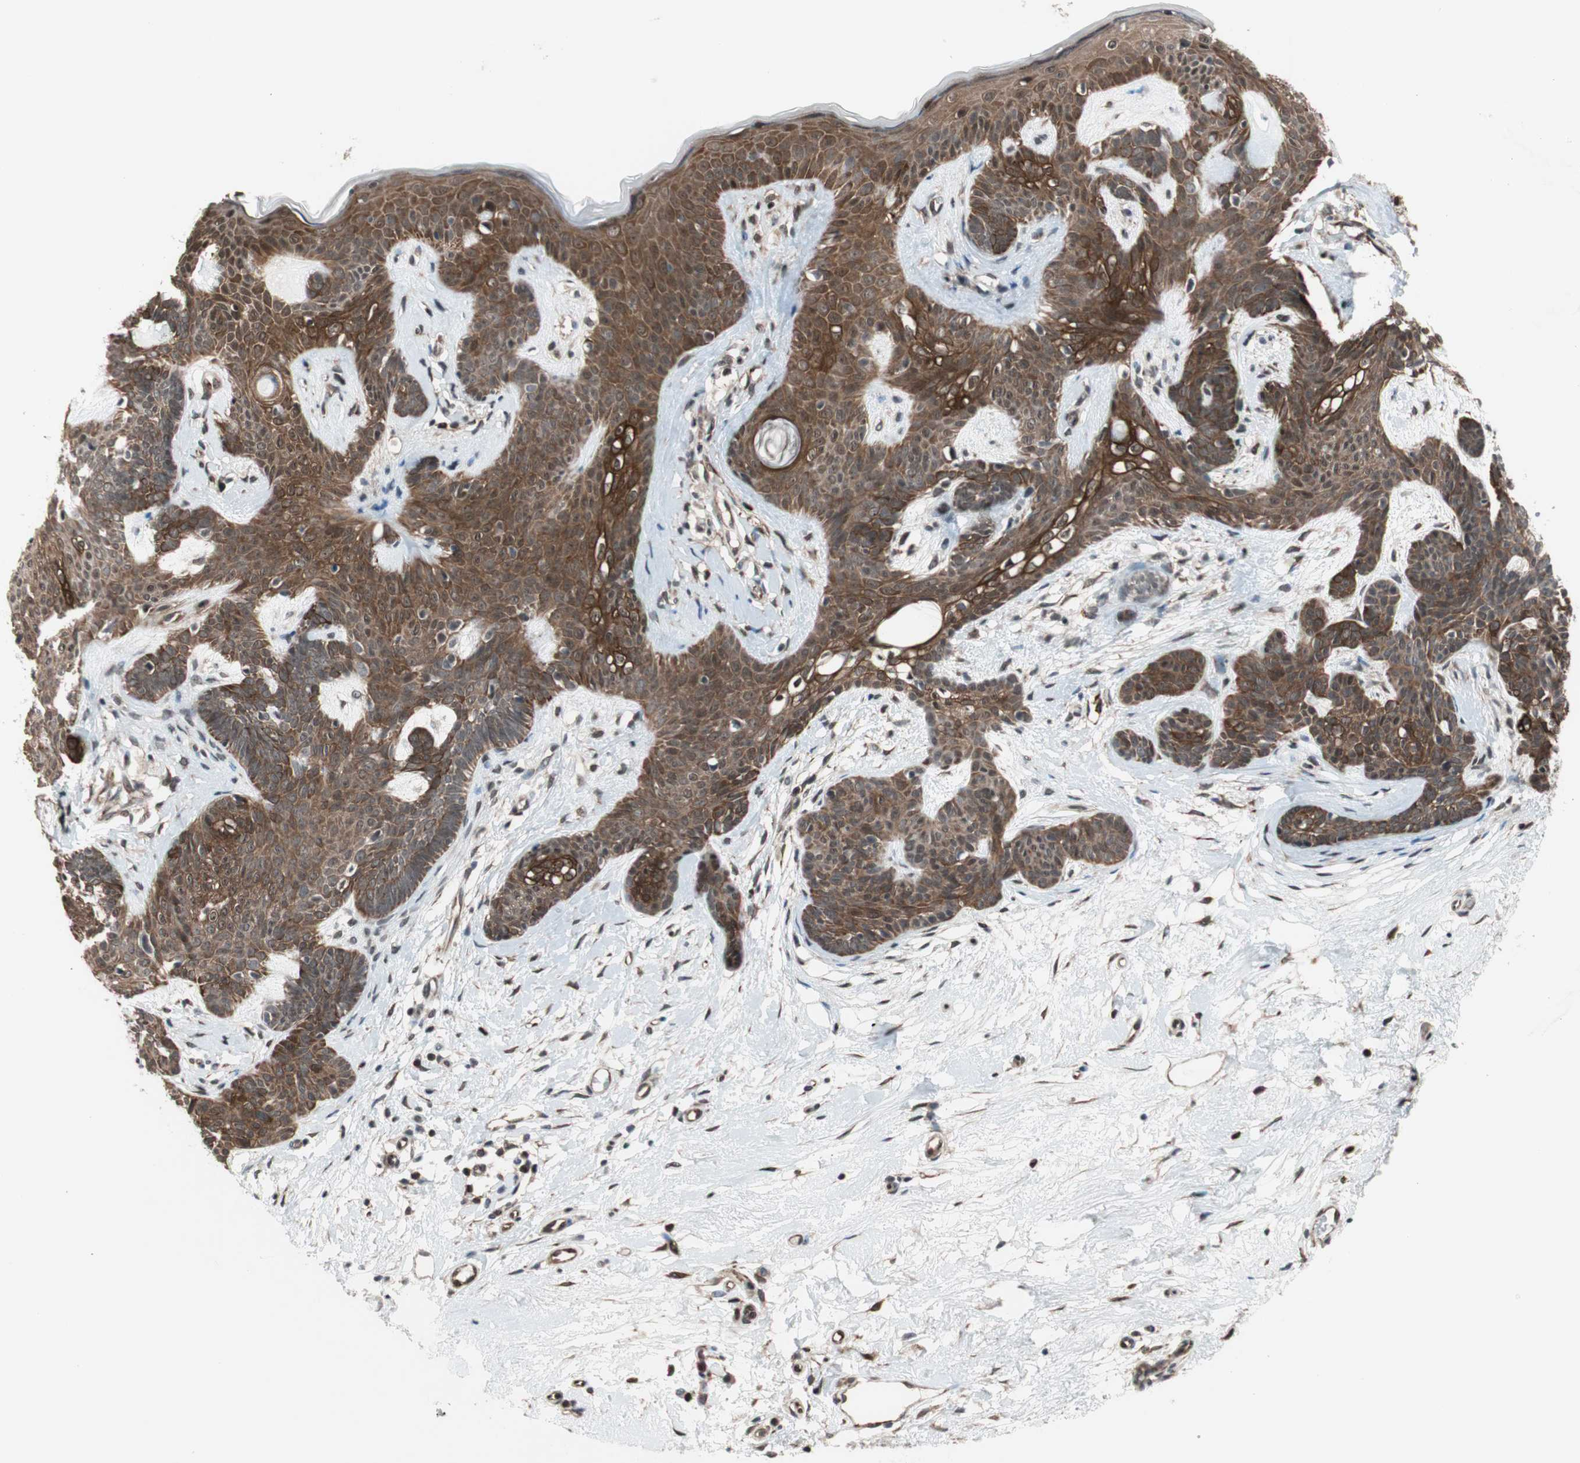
{"staining": {"intensity": "strong", "quantity": ">75%", "location": "cytoplasmic/membranous"}, "tissue": "skin cancer", "cell_type": "Tumor cells", "image_type": "cancer", "snomed": [{"axis": "morphology", "description": "Developmental malformation"}, {"axis": "morphology", "description": "Basal cell carcinoma"}, {"axis": "topography", "description": "Skin"}], "caption": "An image of skin cancer (basal cell carcinoma) stained for a protein demonstrates strong cytoplasmic/membranous brown staining in tumor cells.", "gene": "ZNF512B", "patient": {"sex": "female", "age": 62}}